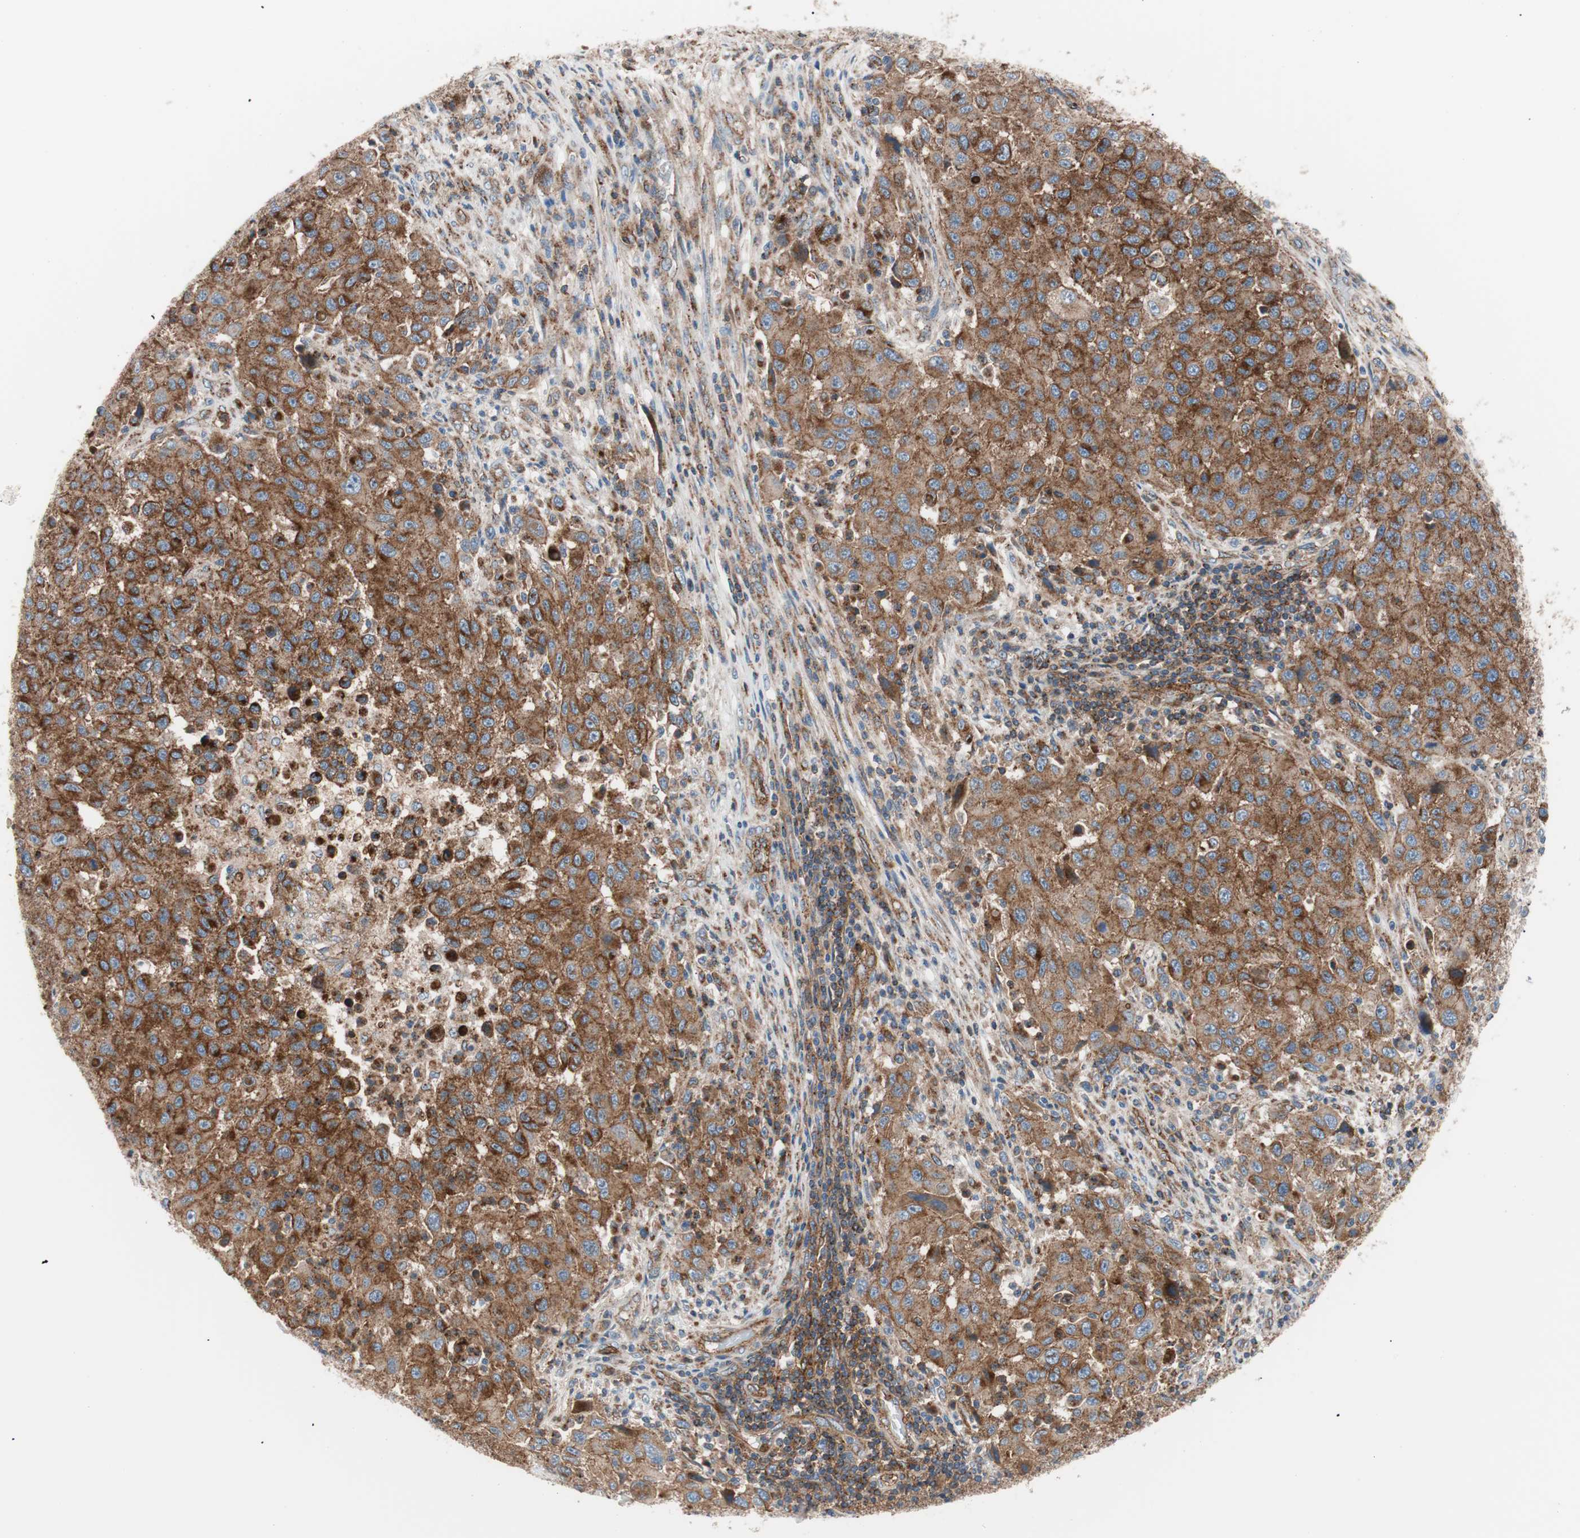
{"staining": {"intensity": "strong", "quantity": ">75%", "location": "cytoplasmic/membranous"}, "tissue": "melanoma", "cell_type": "Tumor cells", "image_type": "cancer", "snomed": [{"axis": "morphology", "description": "Malignant melanoma, Metastatic site"}, {"axis": "topography", "description": "Lymph node"}], "caption": "A micrograph showing strong cytoplasmic/membranous expression in approximately >75% of tumor cells in melanoma, as visualized by brown immunohistochemical staining.", "gene": "FLOT2", "patient": {"sex": "male", "age": 61}}